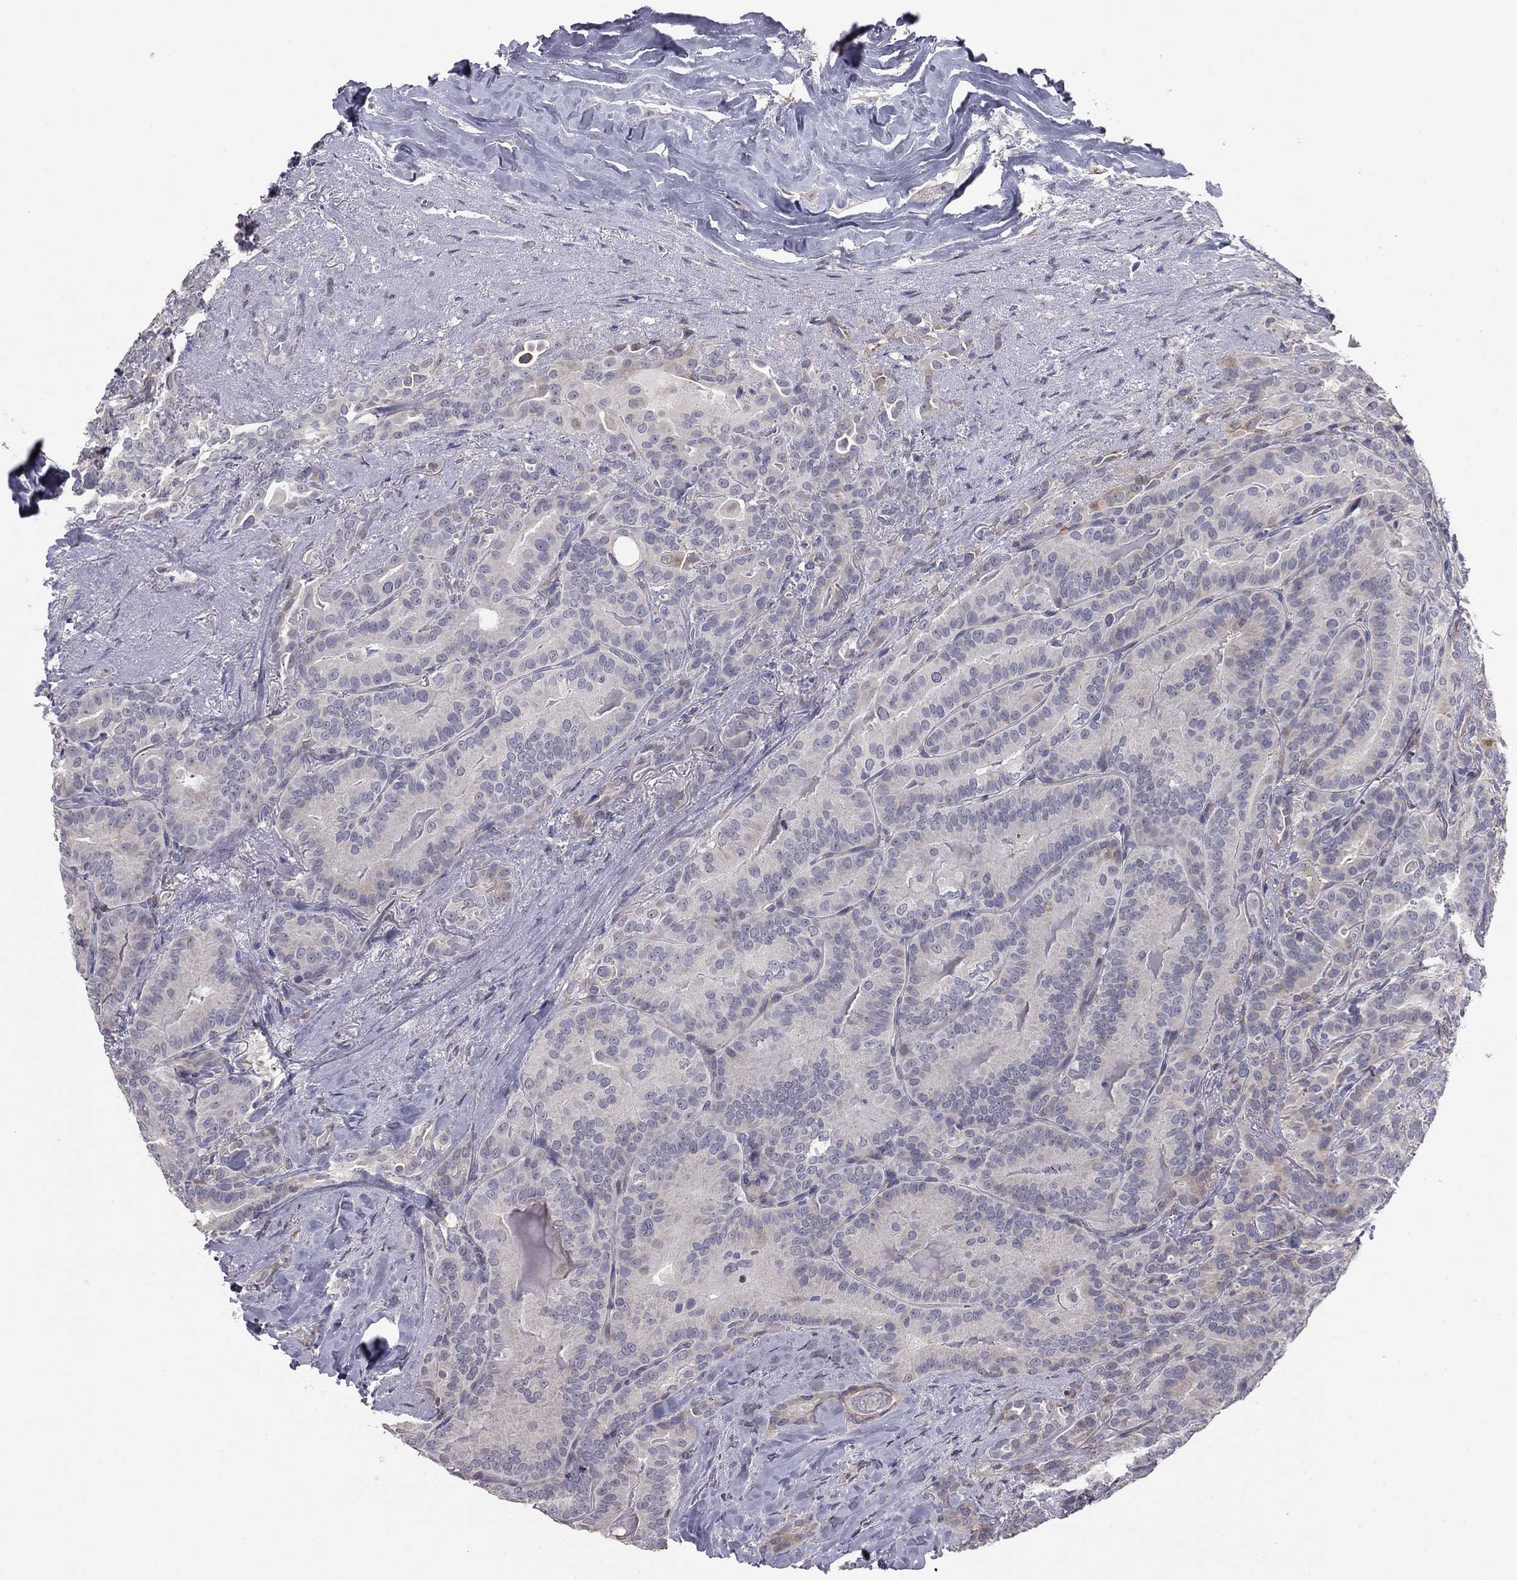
{"staining": {"intensity": "weak", "quantity": "<25%", "location": "cytoplasmic/membranous"}, "tissue": "thyroid cancer", "cell_type": "Tumor cells", "image_type": "cancer", "snomed": [{"axis": "morphology", "description": "Papillary adenocarcinoma, NOS"}, {"axis": "topography", "description": "Thyroid gland"}], "caption": "The image reveals no staining of tumor cells in thyroid papillary adenocarcinoma.", "gene": "PRRT2", "patient": {"sex": "male", "age": 61}}